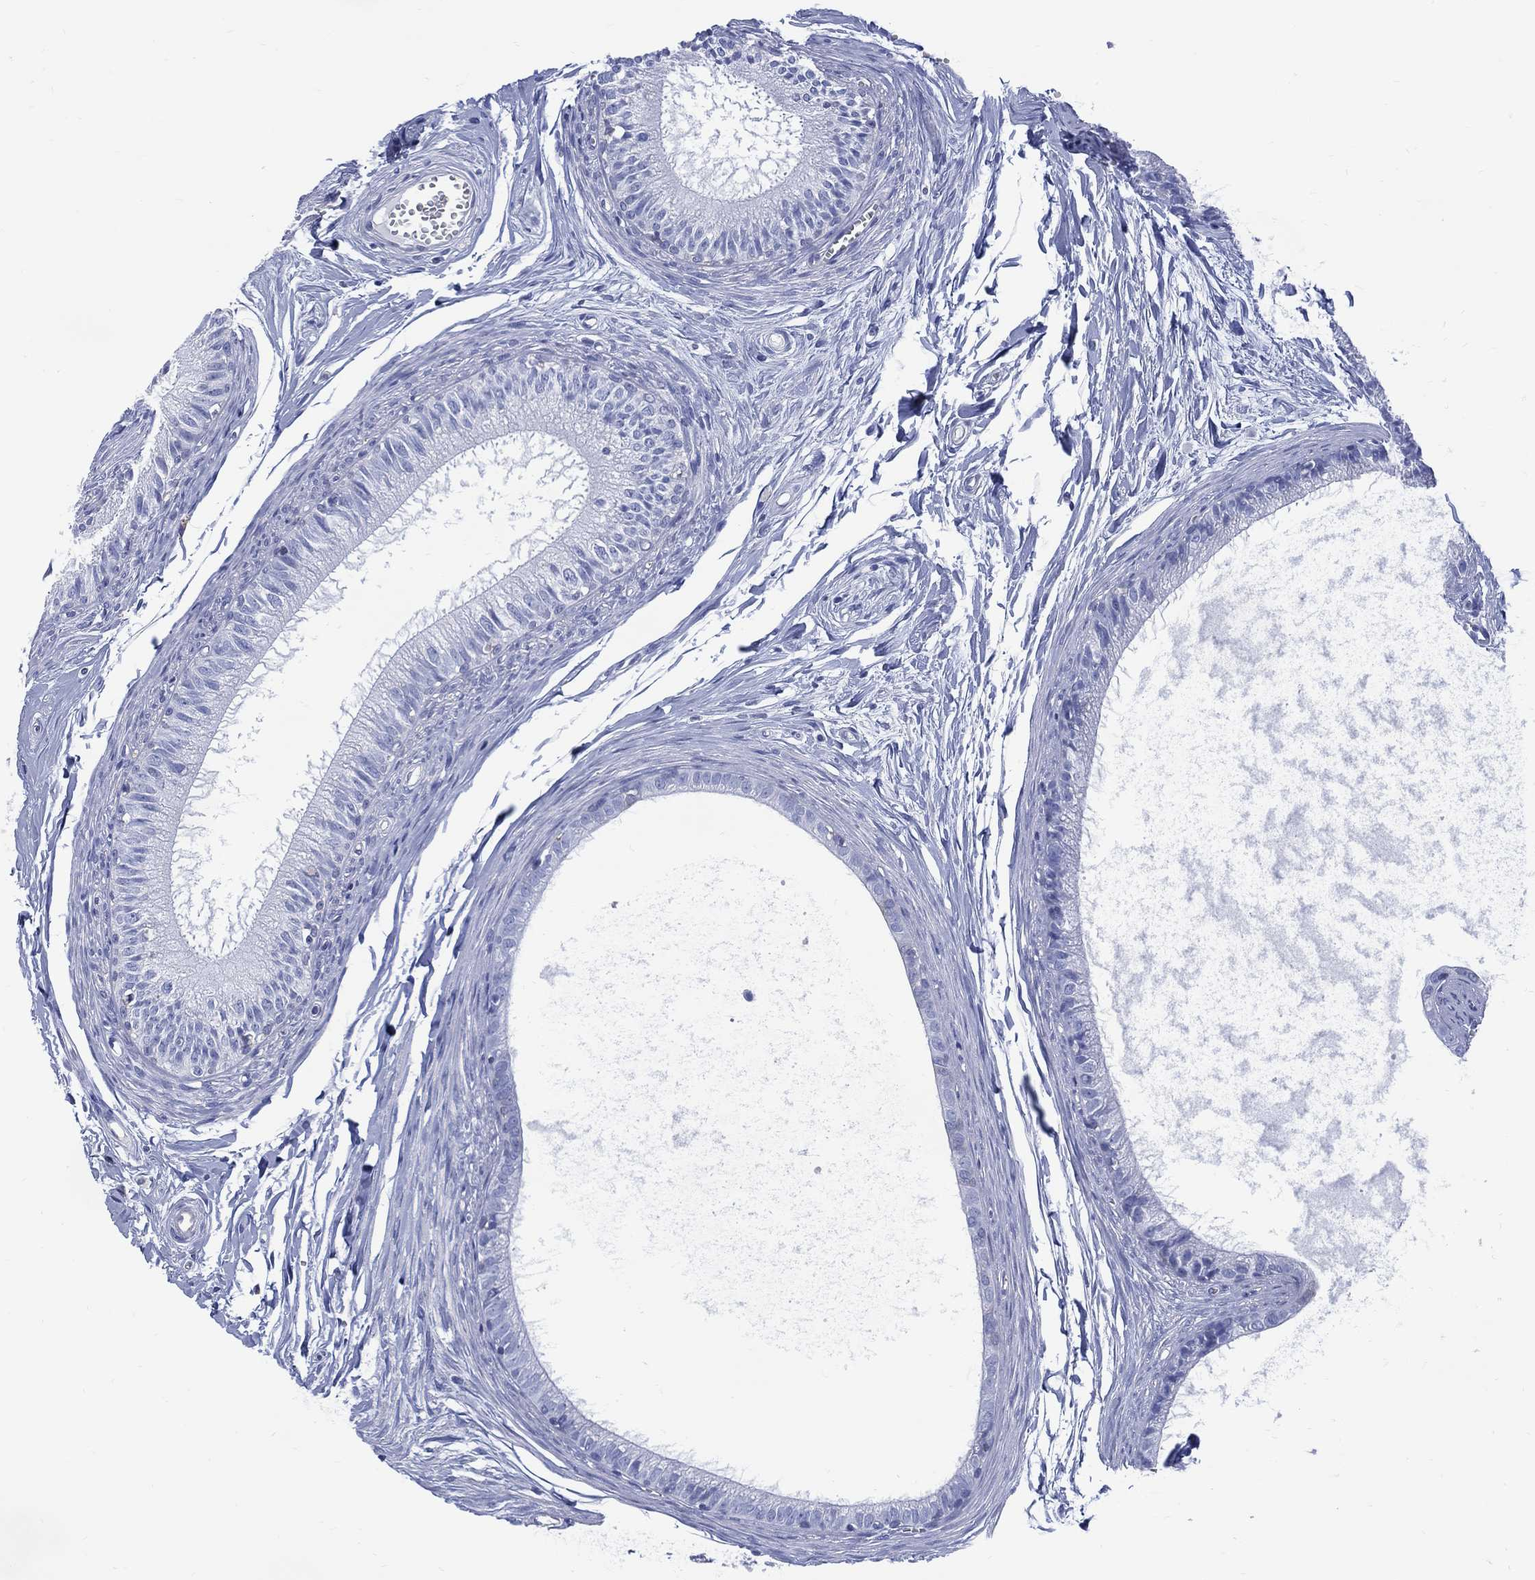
{"staining": {"intensity": "negative", "quantity": "none", "location": "none"}, "tissue": "epididymis", "cell_type": "Glandular cells", "image_type": "normal", "snomed": [{"axis": "morphology", "description": "Normal tissue, NOS"}, {"axis": "topography", "description": "Epididymis"}], "caption": "This photomicrograph is of normal epididymis stained with immunohistochemistry to label a protein in brown with the nuclei are counter-stained blue. There is no staining in glandular cells. The staining is performed using DAB brown chromogen with nuclei counter-stained in using hematoxylin.", "gene": "DDI1", "patient": {"sex": "male", "age": 51}}